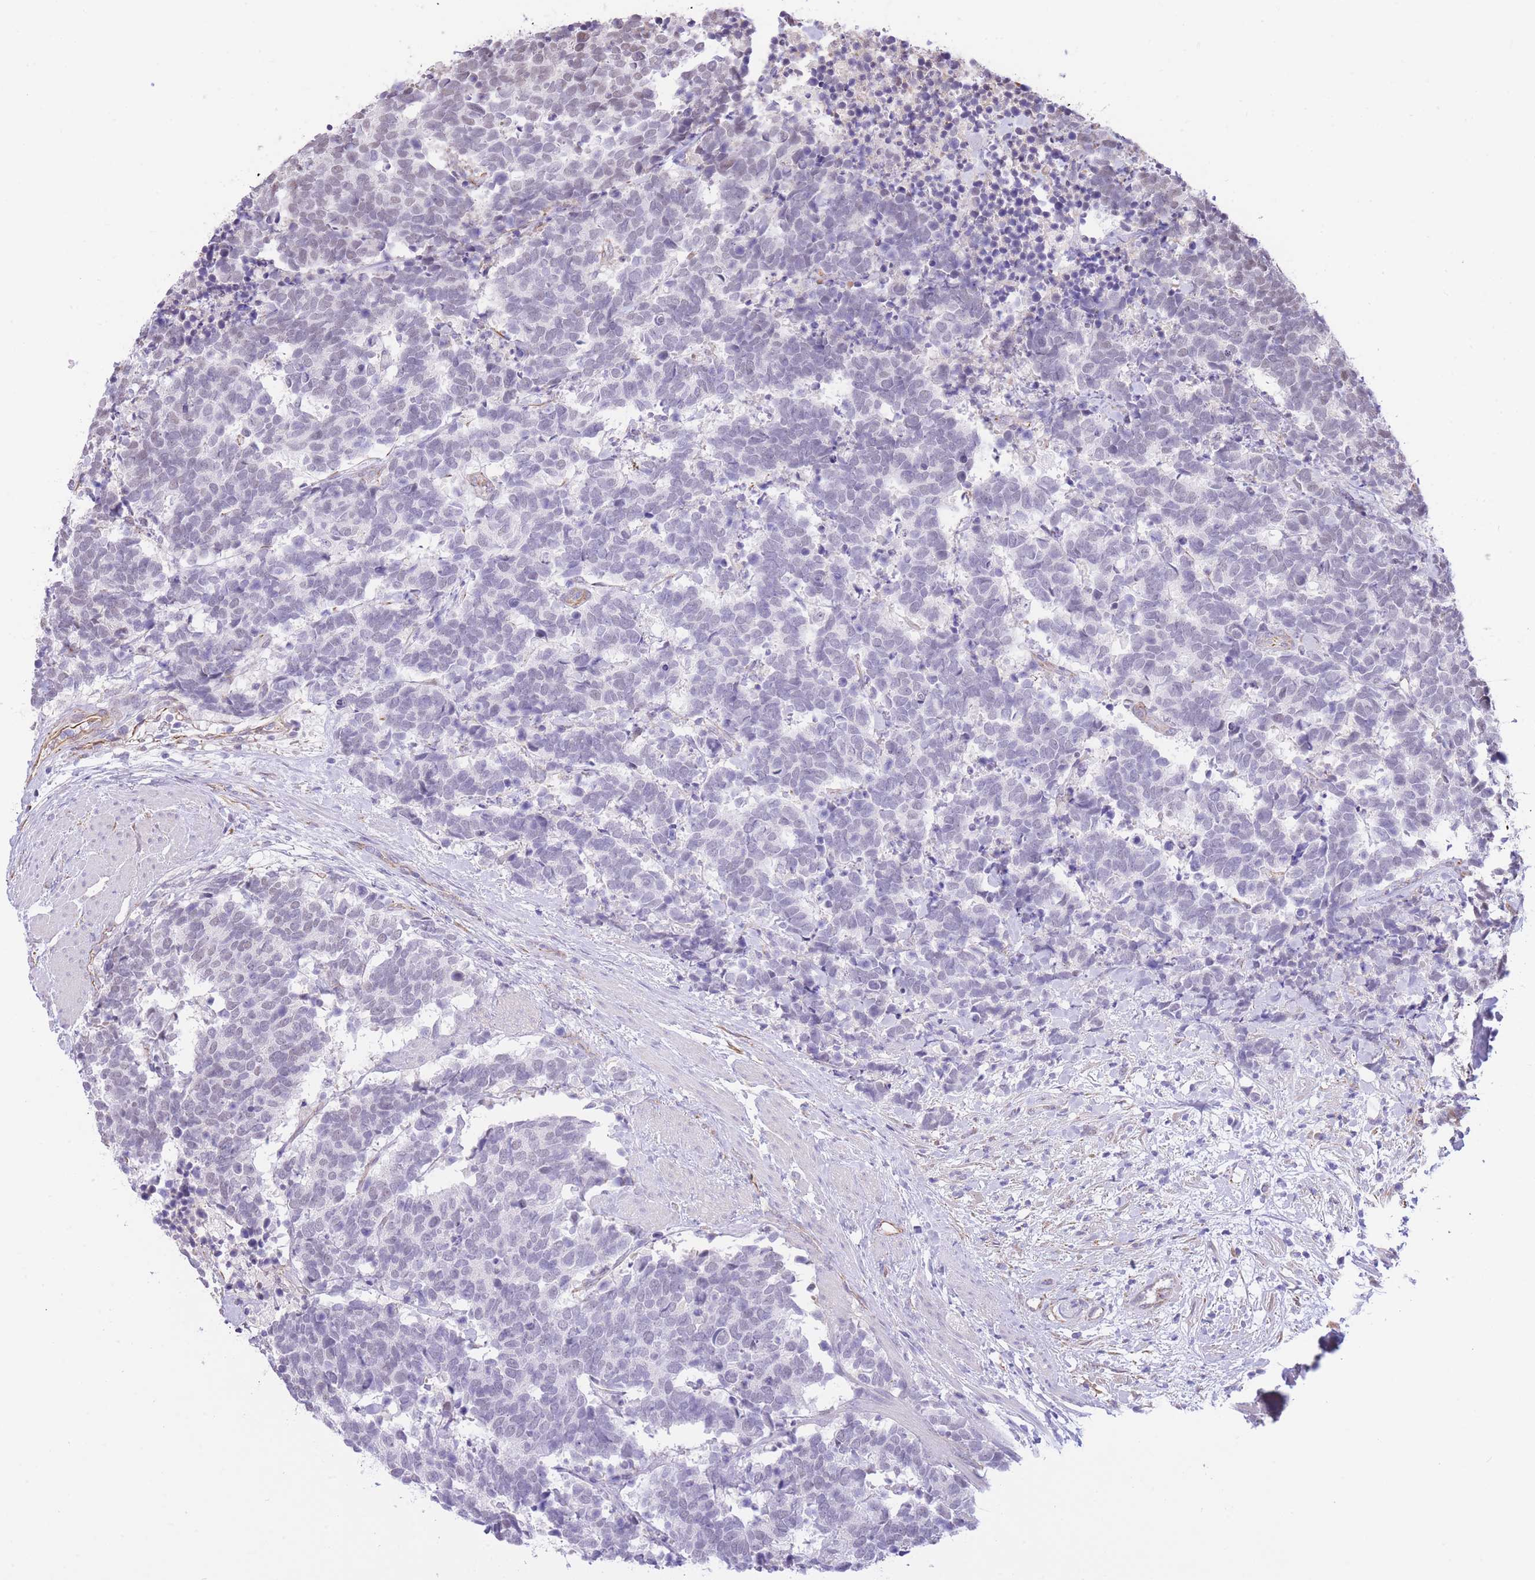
{"staining": {"intensity": "negative", "quantity": "none", "location": "none"}, "tissue": "carcinoid", "cell_type": "Tumor cells", "image_type": "cancer", "snomed": [{"axis": "morphology", "description": "Carcinoma, NOS"}, {"axis": "morphology", "description": "Carcinoid, malignant, NOS"}, {"axis": "topography", "description": "Prostate"}], "caption": "Carcinoma was stained to show a protein in brown. There is no significant staining in tumor cells. The staining was performed using DAB to visualize the protein expression in brown, while the nuclei were stained in blue with hematoxylin (Magnification: 20x).", "gene": "PSG8", "patient": {"sex": "male", "age": 57}}